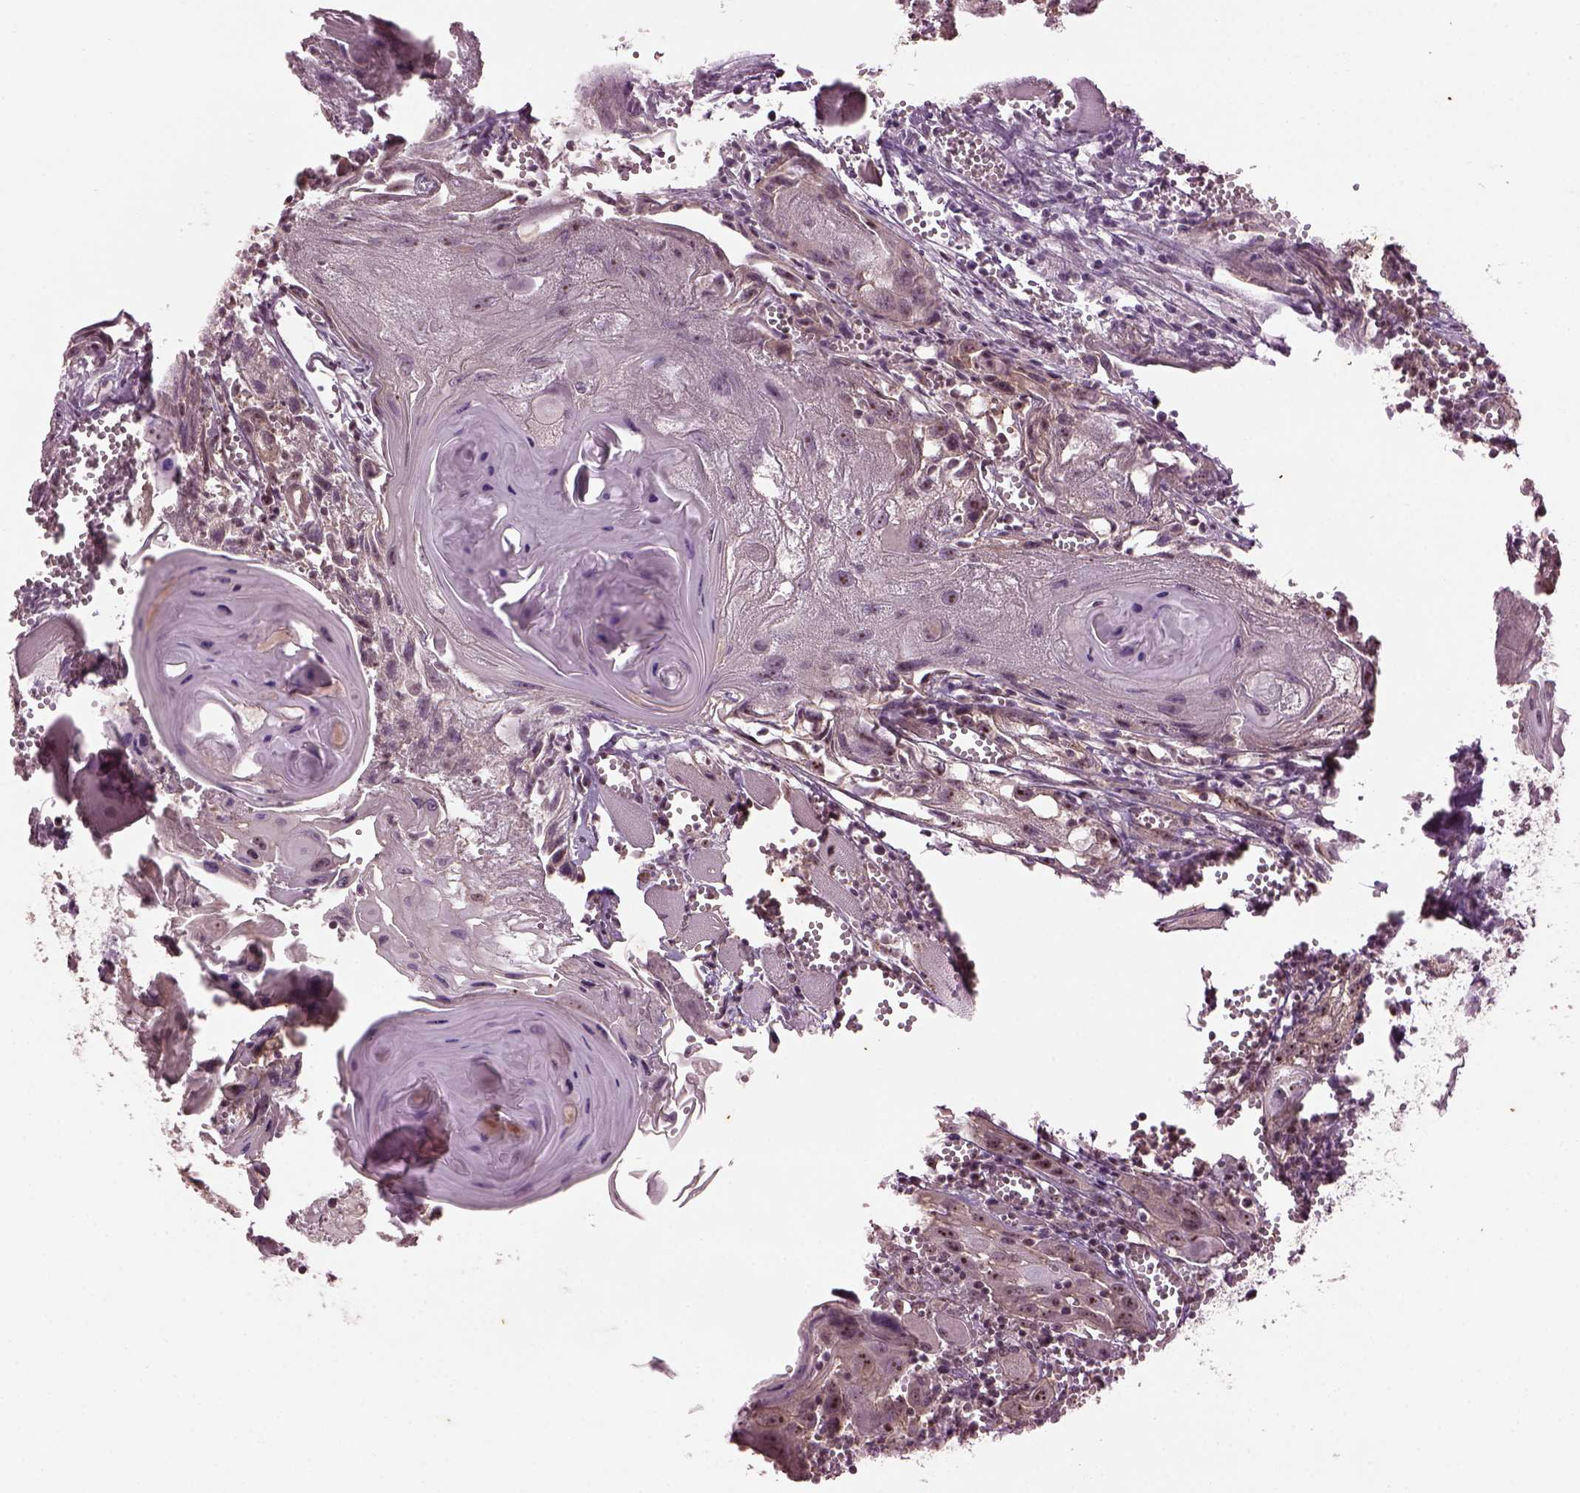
{"staining": {"intensity": "strong", "quantity": "25%-75%", "location": "nuclear"}, "tissue": "head and neck cancer", "cell_type": "Tumor cells", "image_type": "cancer", "snomed": [{"axis": "morphology", "description": "Squamous cell carcinoma, NOS"}, {"axis": "topography", "description": "Head-Neck"}], "caption": "The immunohistochemical stain labels strong nuclear positivity in tumor cells of head and neck cancer (squamous cell carcinoma) tissue.", "gene": "GNRH1", "patient": {"sex": "female", "age": 80}}